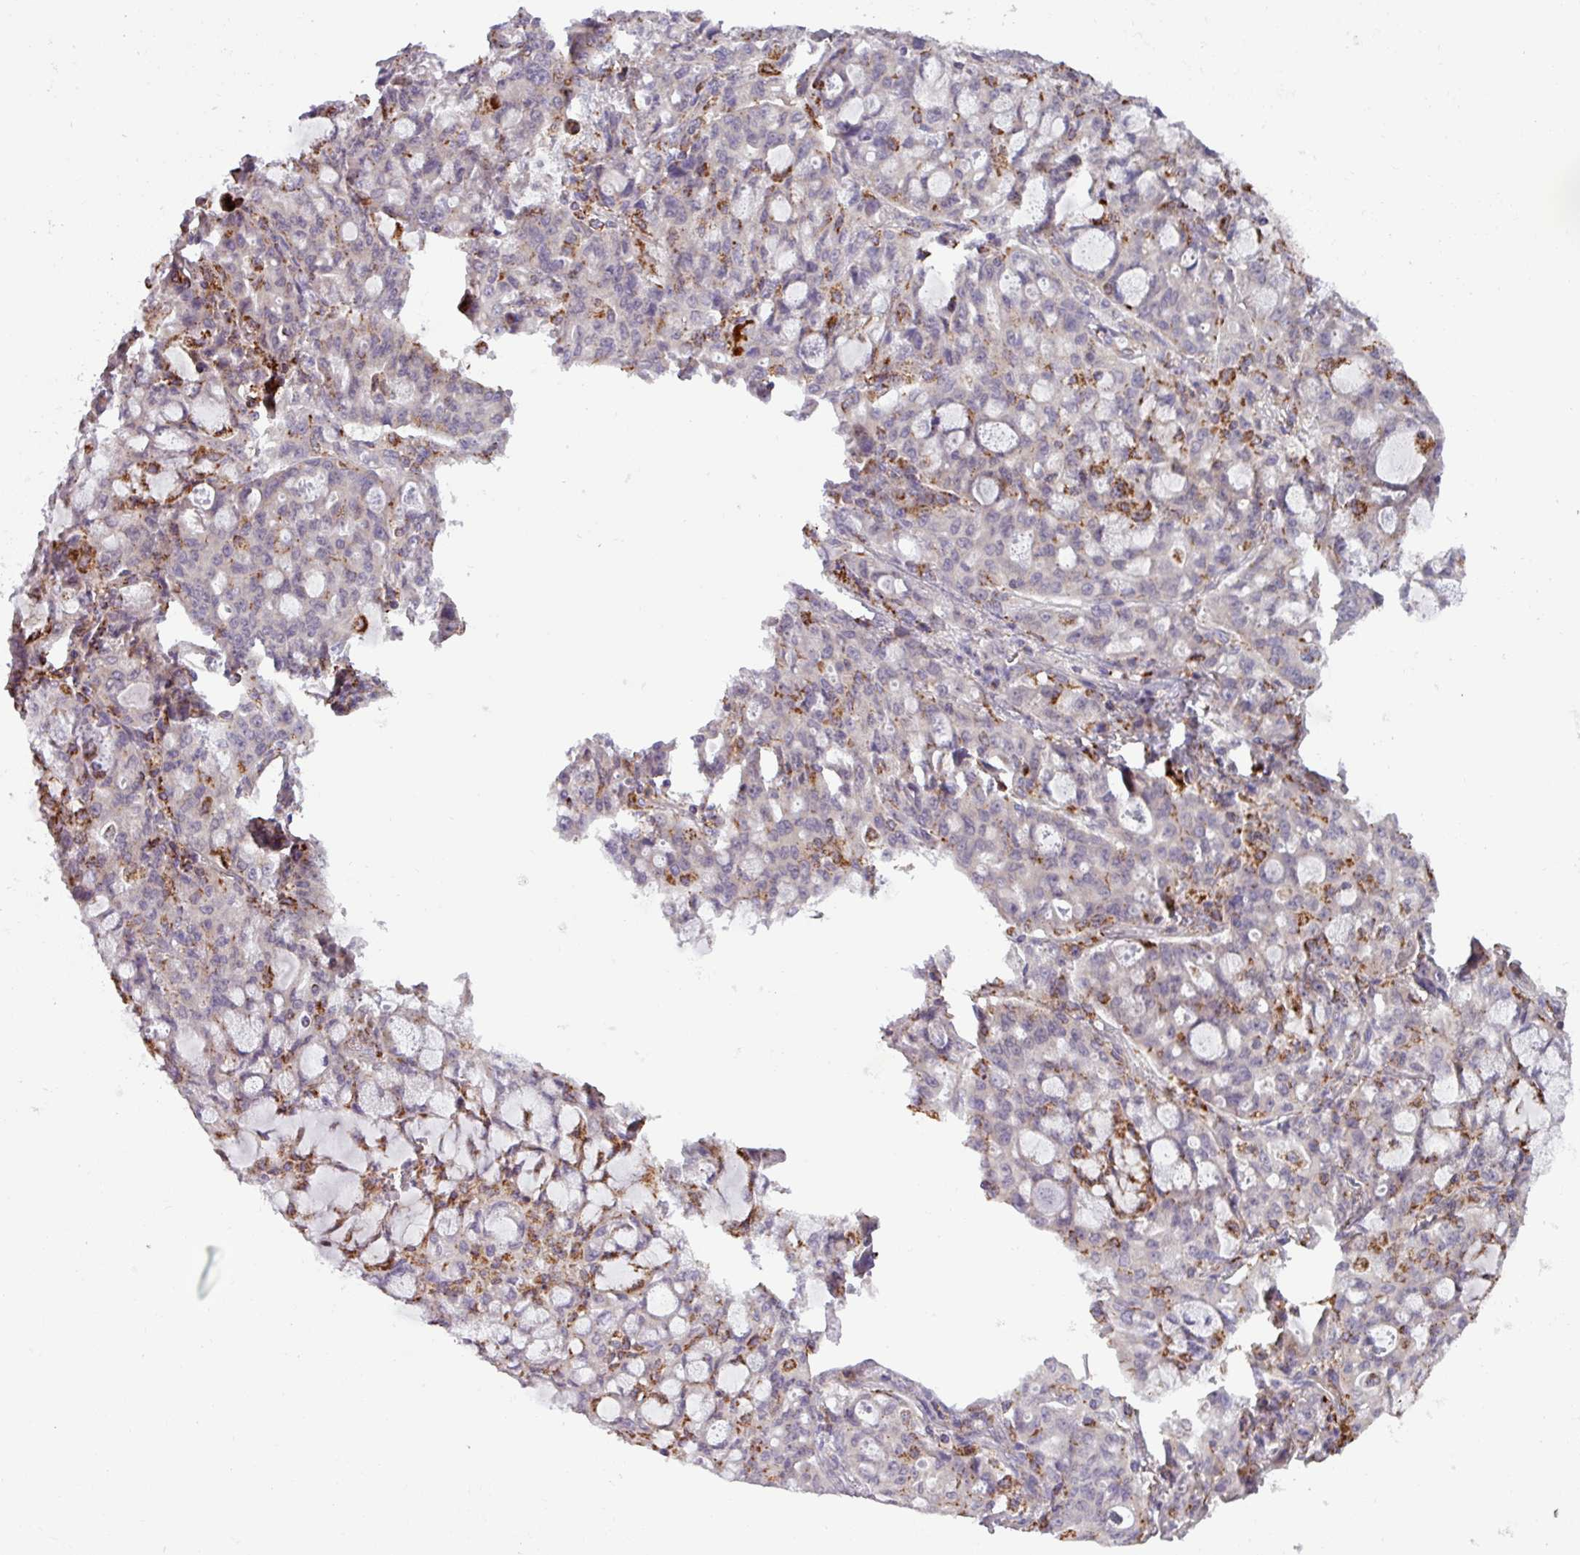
{"staining": {"intensity": "negative", "quantity": "none", "location": "none"}, "tissue": "lung cancer", "cell_type": "Tumor cells", "image_type": "cancer", "snomed": [{"axis": "morphology", "description": "Adenocarcinoma, NOS"}, {"axis": "topography", "description": "Lung"}], "caption": "The image shows no staining of tumor cells in lung cancer (adenocarcinoma).", "gene": "AKIRIN1", "patient": {"sex": "female", "age": 44}}